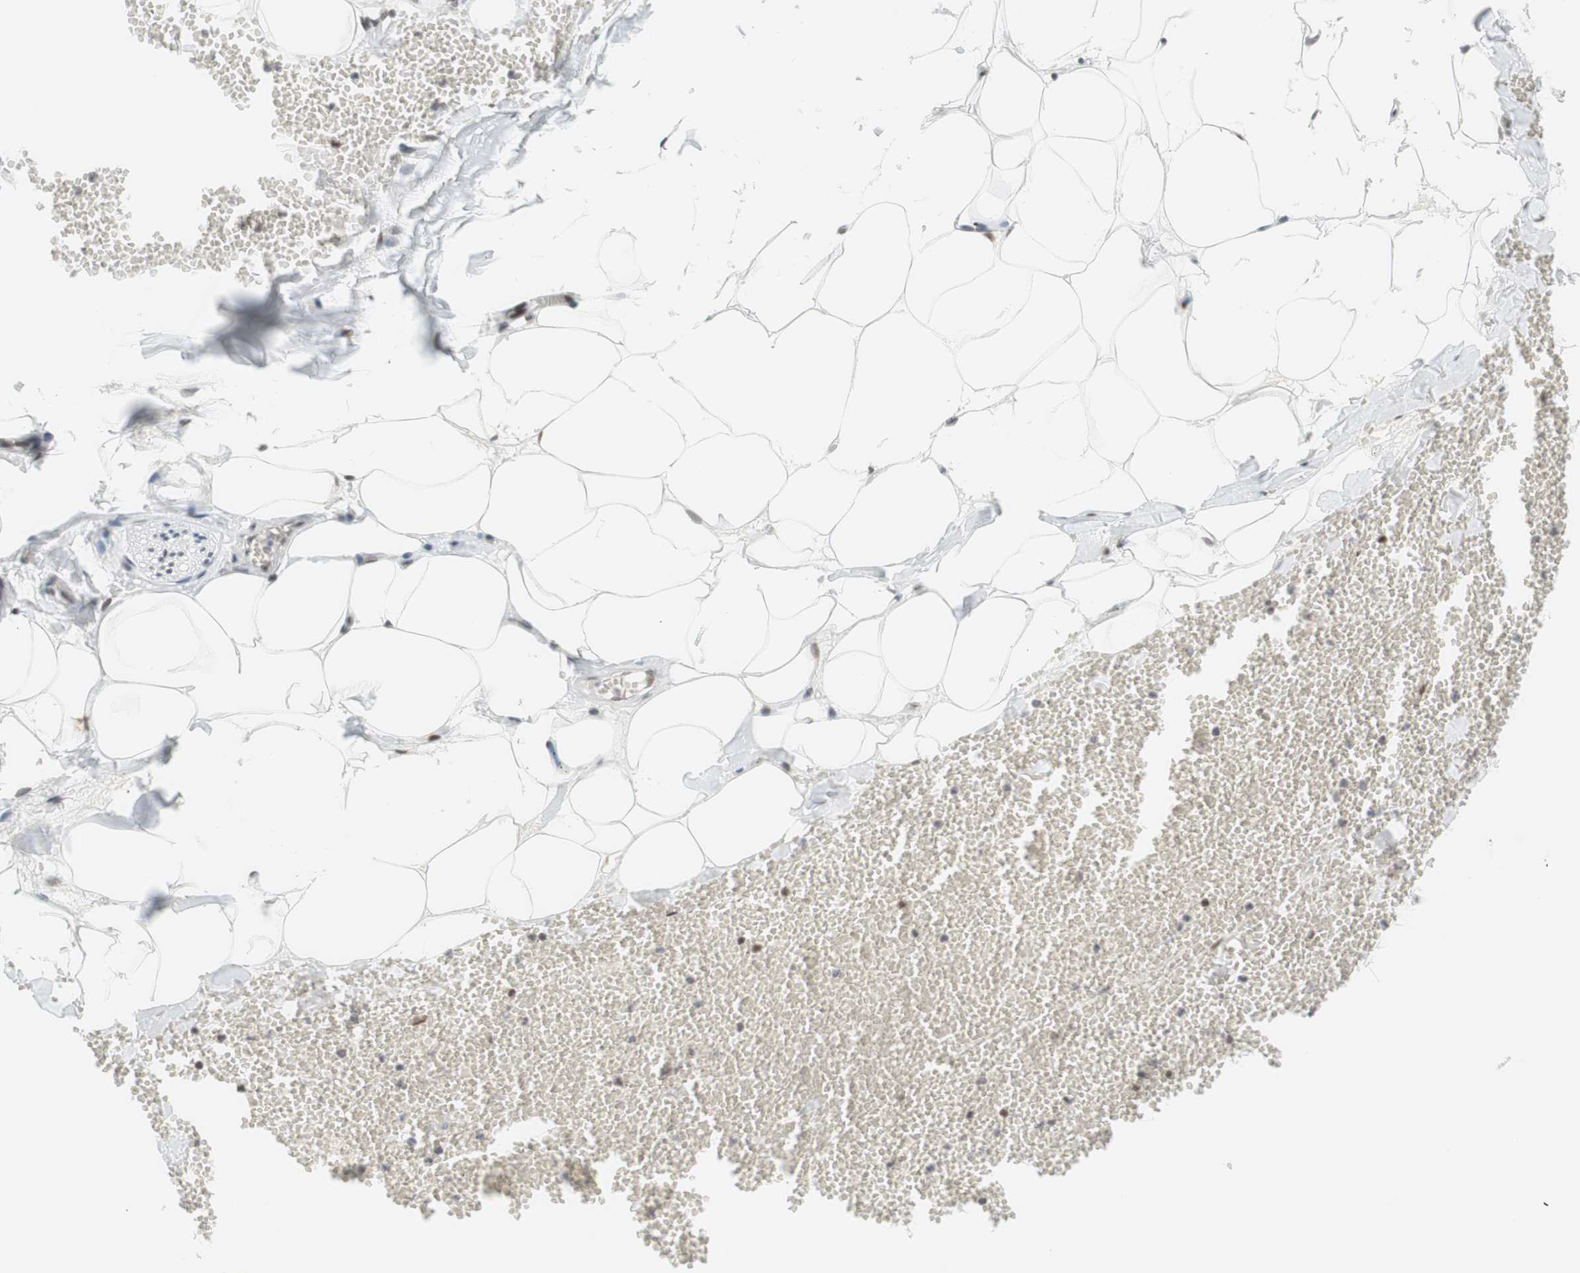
{"staining": {"intensity": "moderate", "quantity": ">75%", "location": "nuclear"}, "tissue": "adipose tissue", "cell_type": "Adipocytes", "image_type": "normal", "snomed": [{"axis": "morphology", "description": "Normal tissue, NOS"}, {"axis": "topography", "description": "Adipose tissue"}, {"axis": "topography", "description": "Peripheral nerve tissue"}], "caption": "Protein expression analysis of benign adipose tissue displays moderate nuclear staining in approximately >75% of adipocytes. (DAB IHC, brown staining for protein, blue staining for nuclei).", "gene": "RNF20", "patient": {"sex": "male", "age": 52}}